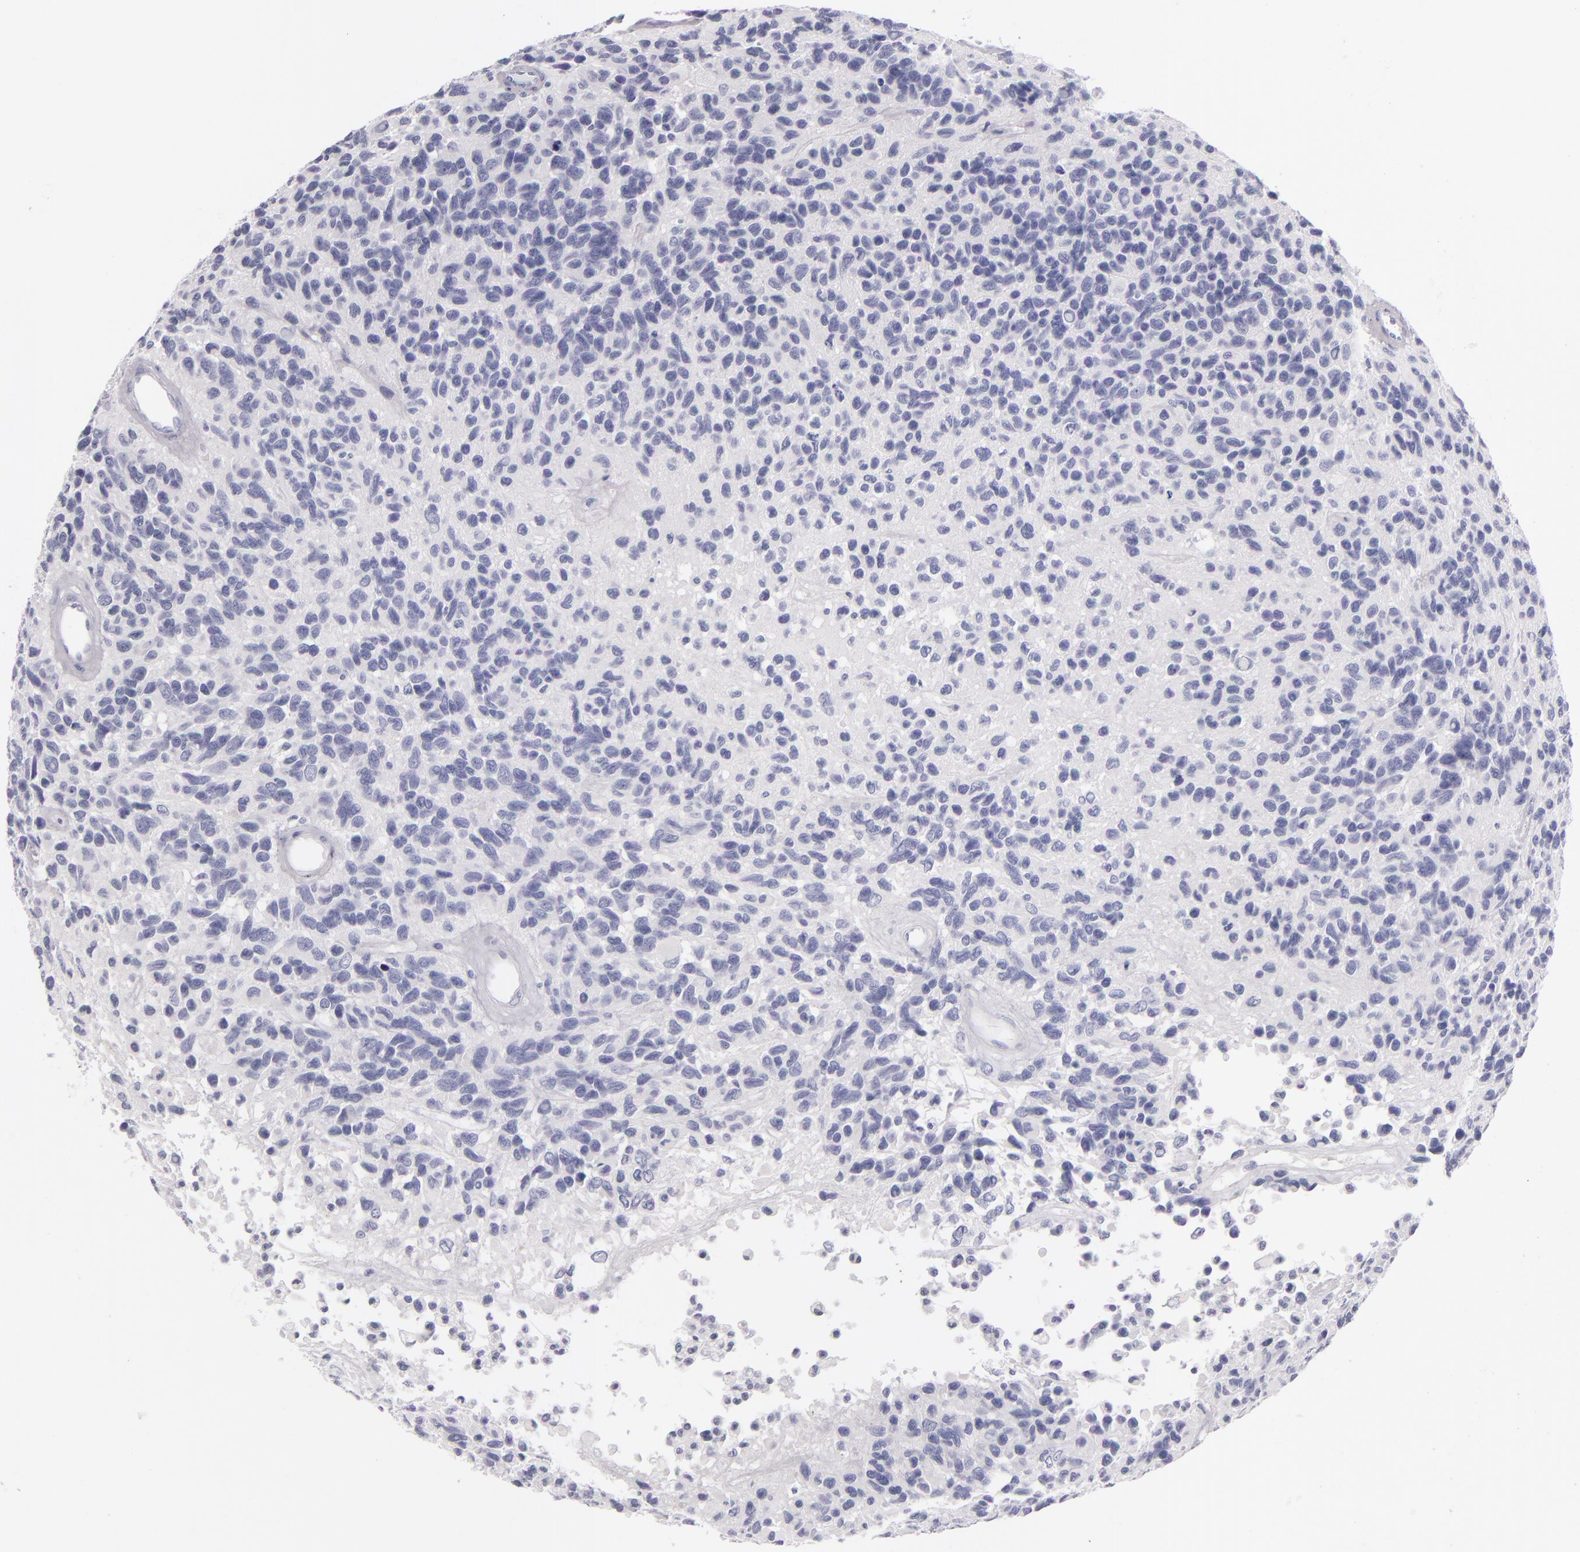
{"staining": {"intensity": "negative", "quantity": "none", "location": "none"}, "tissue": "glioma", "cell_type": "Tumor cells", "image_type": "cancer", "snomed": [{"axis": "morphology", "description": "Glioma, malignant, High grade"}, {"axis": "topography", "description": "Brain"}], "caption": "Tumor cells are negative for protein expression in human glioma.", "gene": "FABP1", "patient": {"sex": "male", "age": 77}}